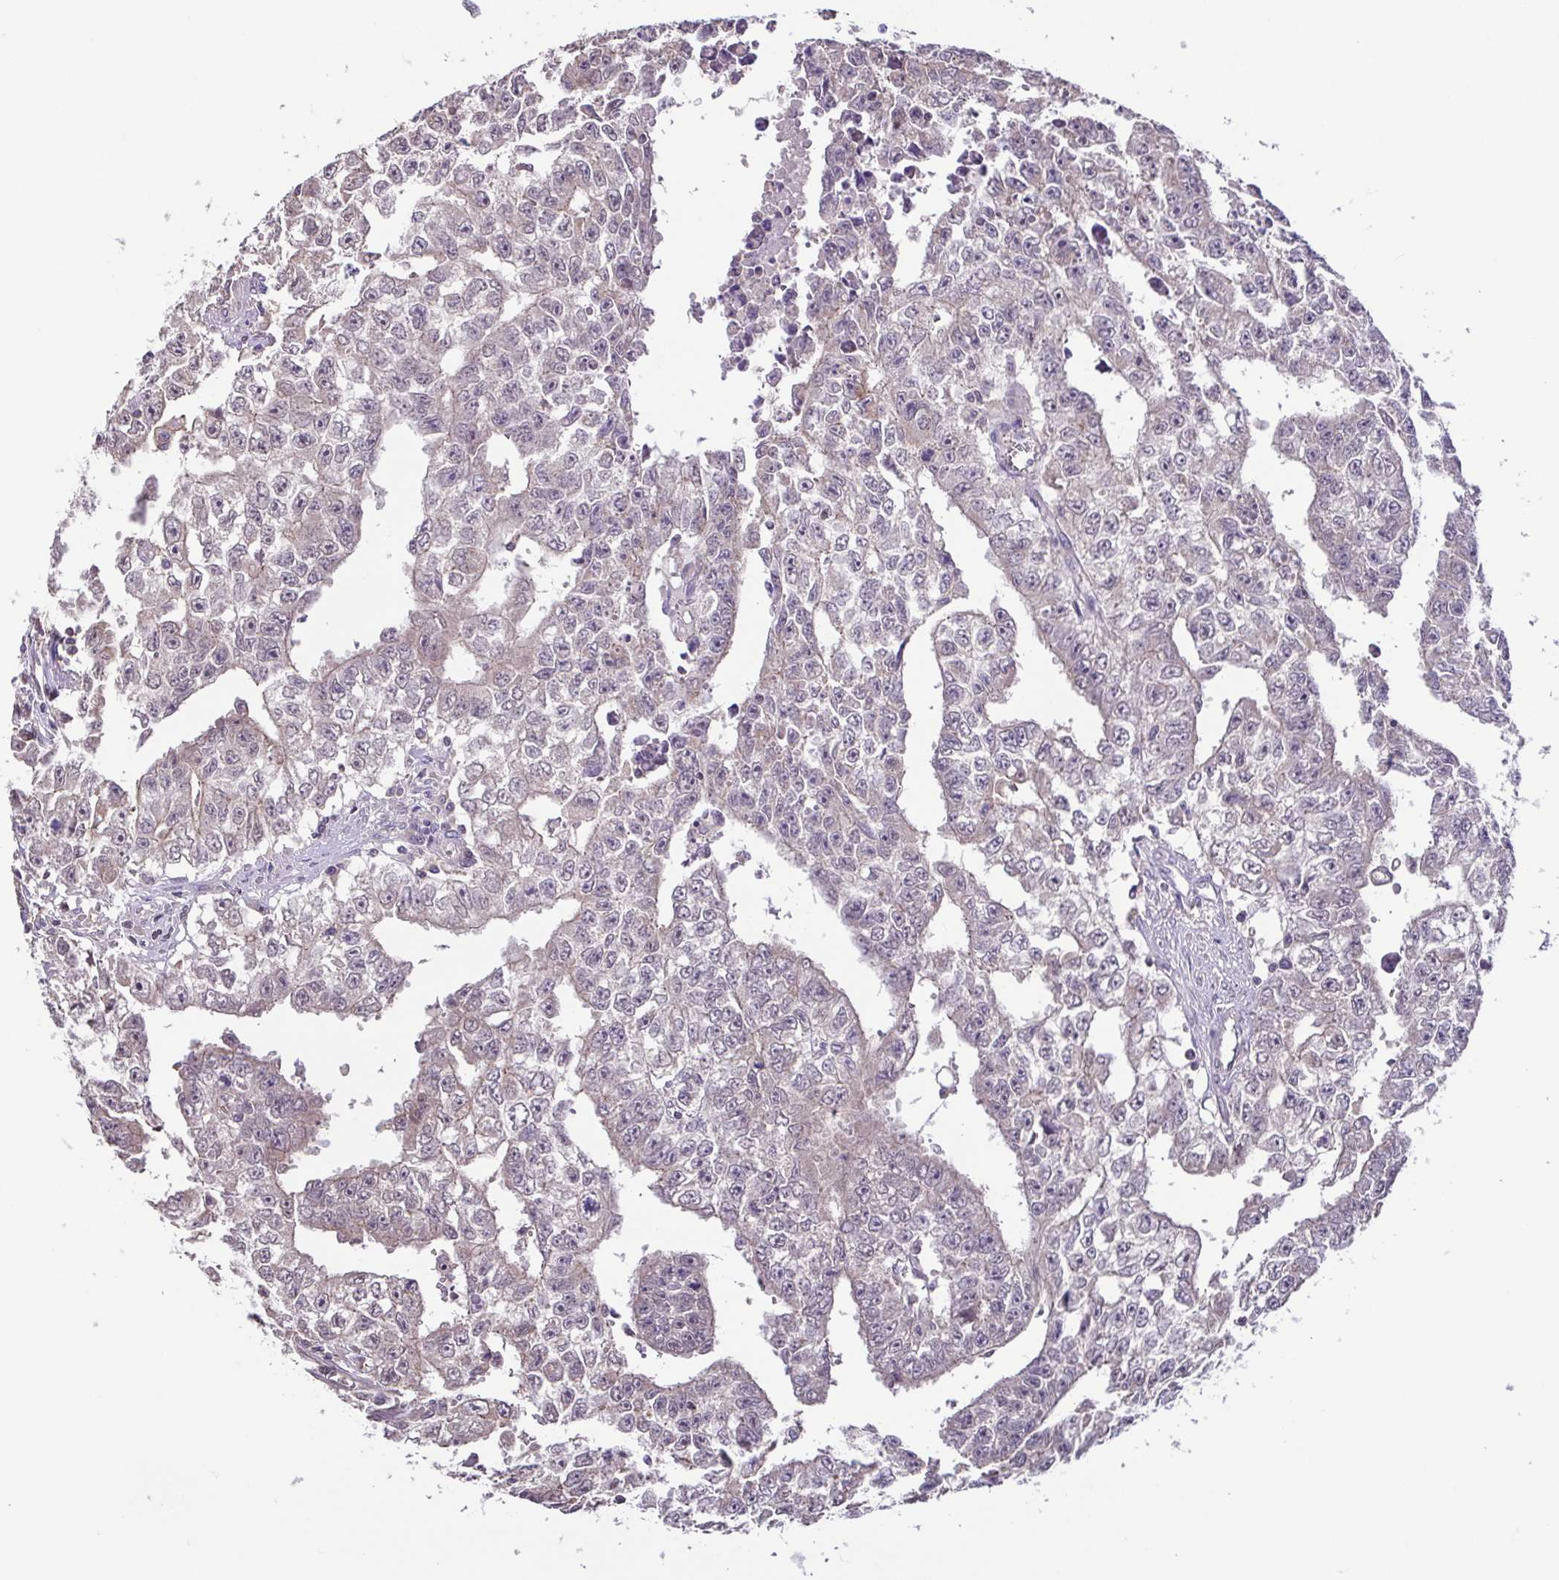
{"staining": {"intensity": "negative", "quantity": "none", "location": "none"}, "tissue": "testis cancer", "cell_type": "Tumor cells", "image_type": "cancer", "snomed": [{"axis": "morphology", "description": "Carcinoma, Embryonal, NOS"}, {"axis": "morphology", "description": "Teratoma, malignant, NOS"}, {"axis": "topography", "description": "Testis"}], "caption": "Protein analysis of malignant teratoma (testis) reveals no significant expression in tumor cells.", "gene": "ACTRT2", "patient": {"sex": "male", "age": 24}}